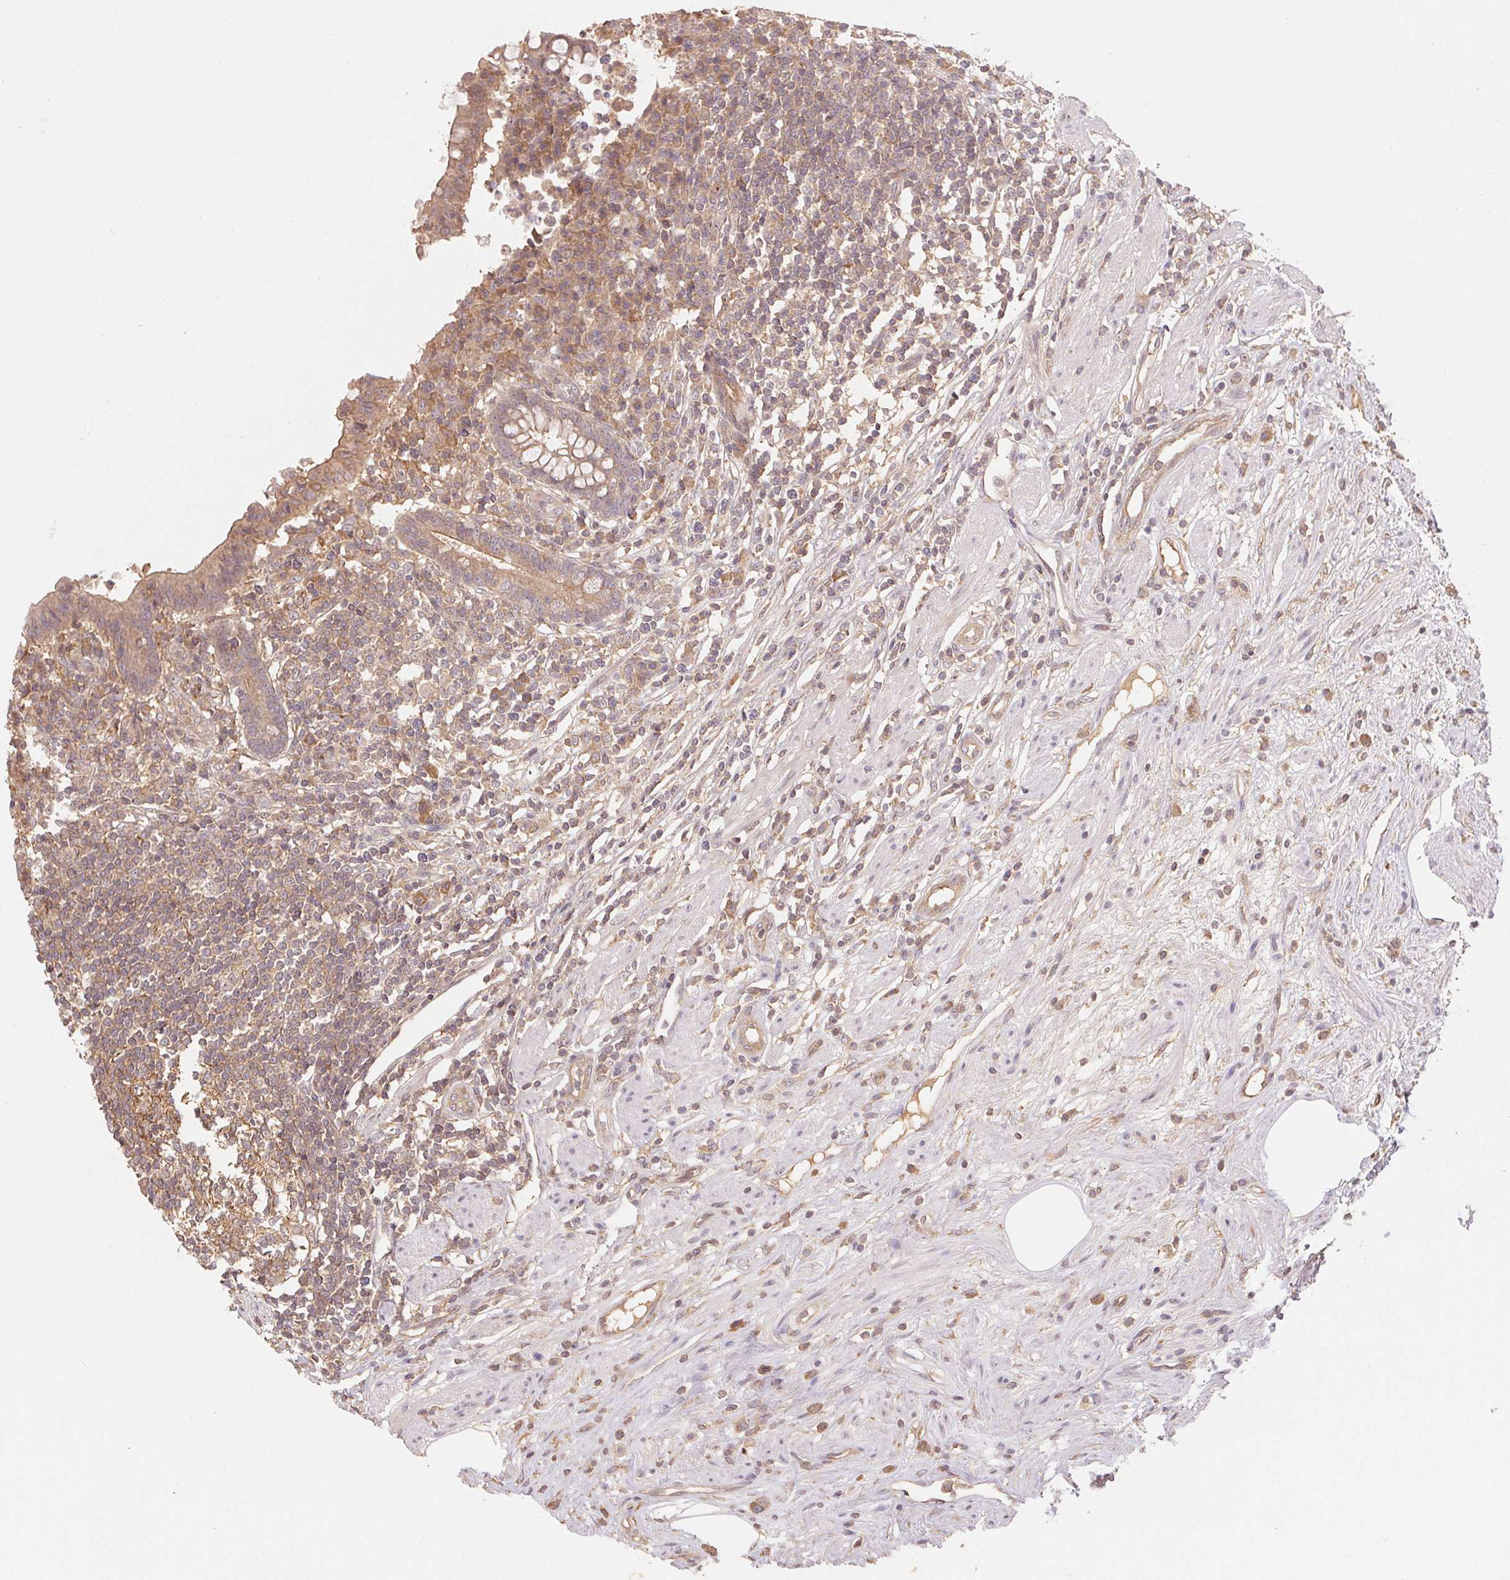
{"staining": {"intensity": "moderate", "quantity": ">75%", "location": "cytoplasmic/membranous"}, "tissue": "appendix", "cell_type": "Glandular cells", "image_type": "normal", "snomed": [{"axis": "morphology", "description": "Normal tissue, NOS"}, {"axis": "topography", "description": "Appendix"}], "caption": "This image displays normal appendix stained with immunohistochemistry (IHC) to label a protein in brown. The cytoplasmic/membranous of glandular cells show moderate positivity for the protein. Nuclei are counter-stained blue.", "gene": "MAPKAPK2", "patient": {"sex": "female", "age": 56}}